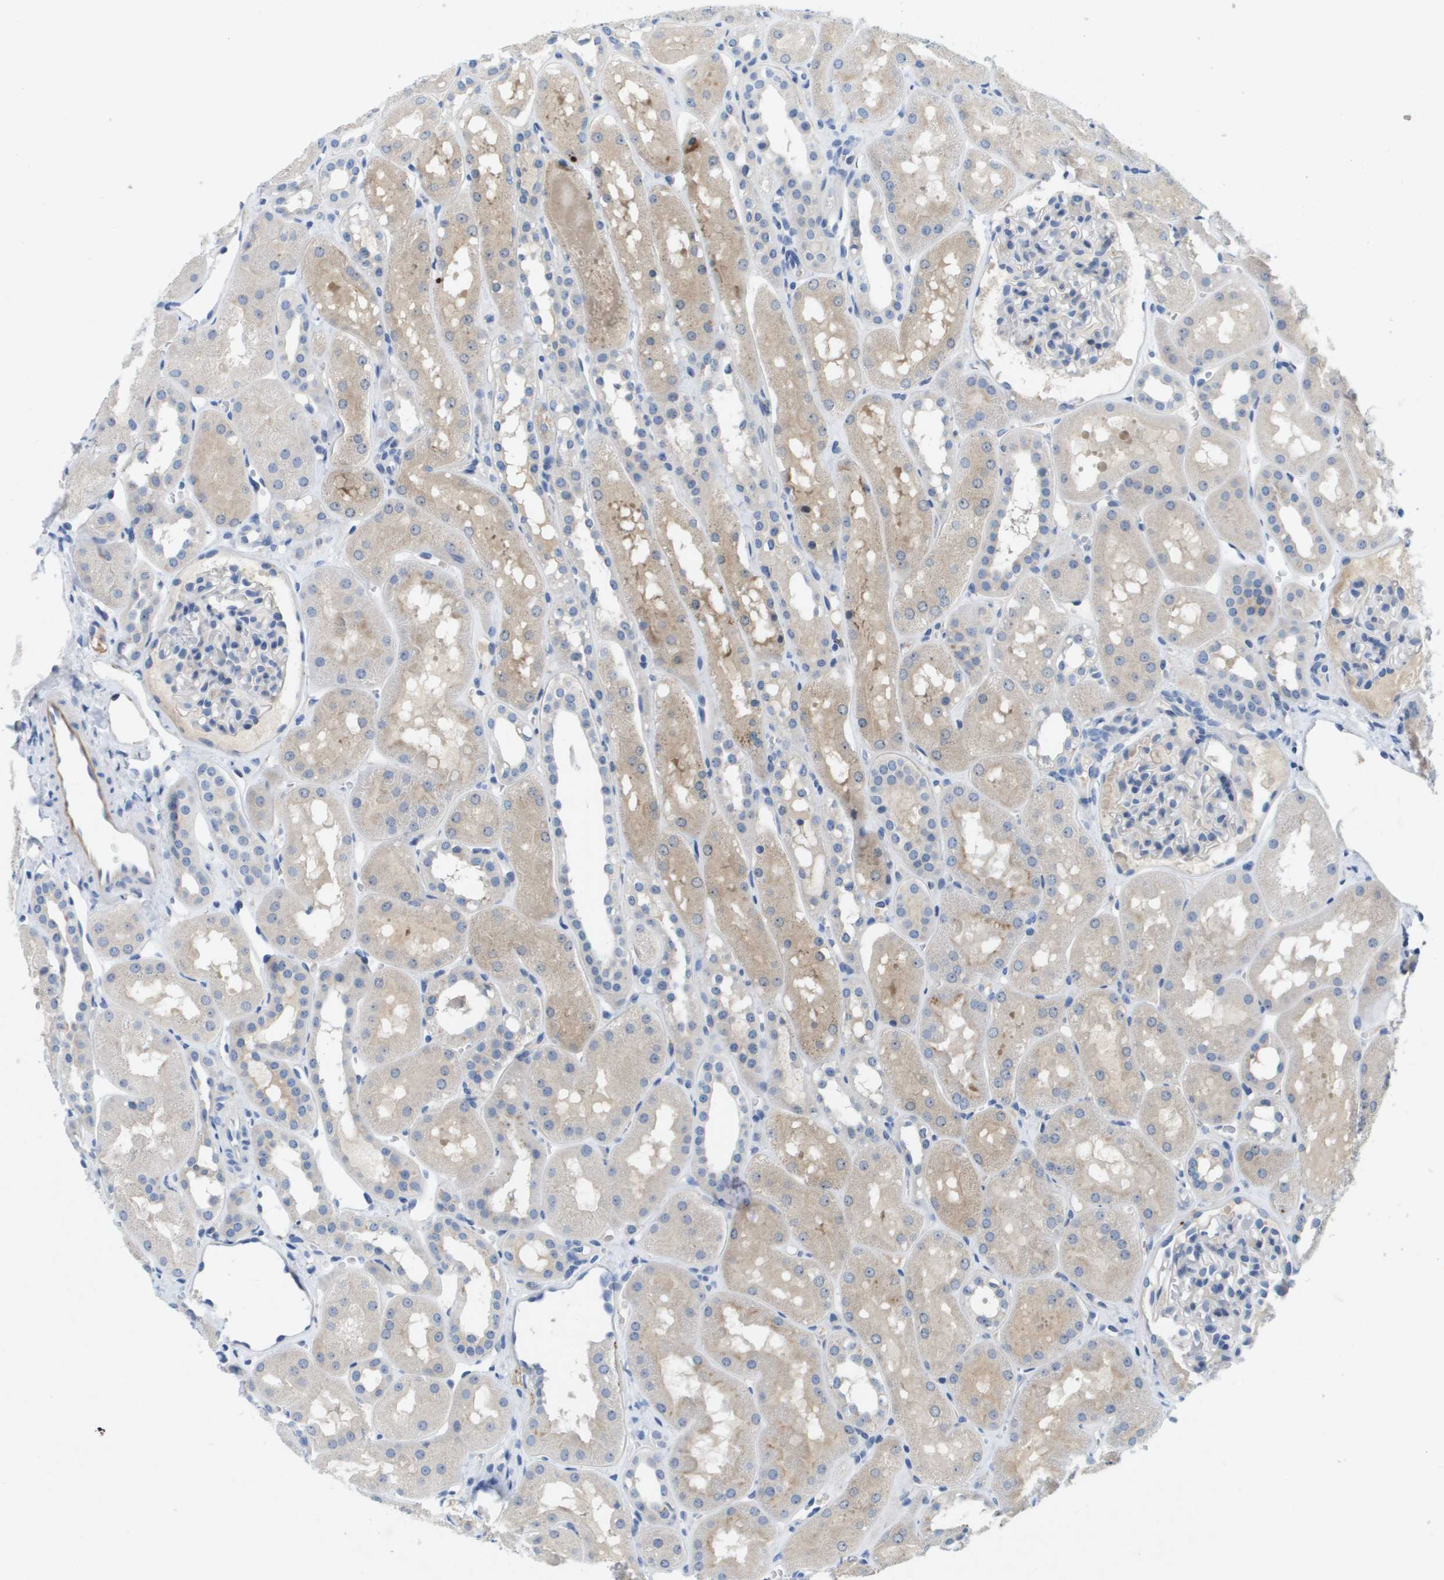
{"staining": {"intensity": "negative", "quantity": "none", "location": "none"}, "tissue": "kidney", "cell_type": "Cells in glomeruli", "image_type": "normal", "snomed": [{"axis": "morphology", "description": "Normal tissue, NOS"}, {"axis": "topography", "description": "Kidney"}, {"axis": "topography", "description": "Urinary bladder"}], "caption": "High magnification brightfield microscopy of normal kidney stained with DAB (brown) and counterstained with hematoxylin (blue): cells in glomeruli show no significant staining. (Immunohistochemistry (ihc), brightfield microscopy, high magnification).", "gene": "LIPG", "patient": {"sex": "male", "age": 16}}